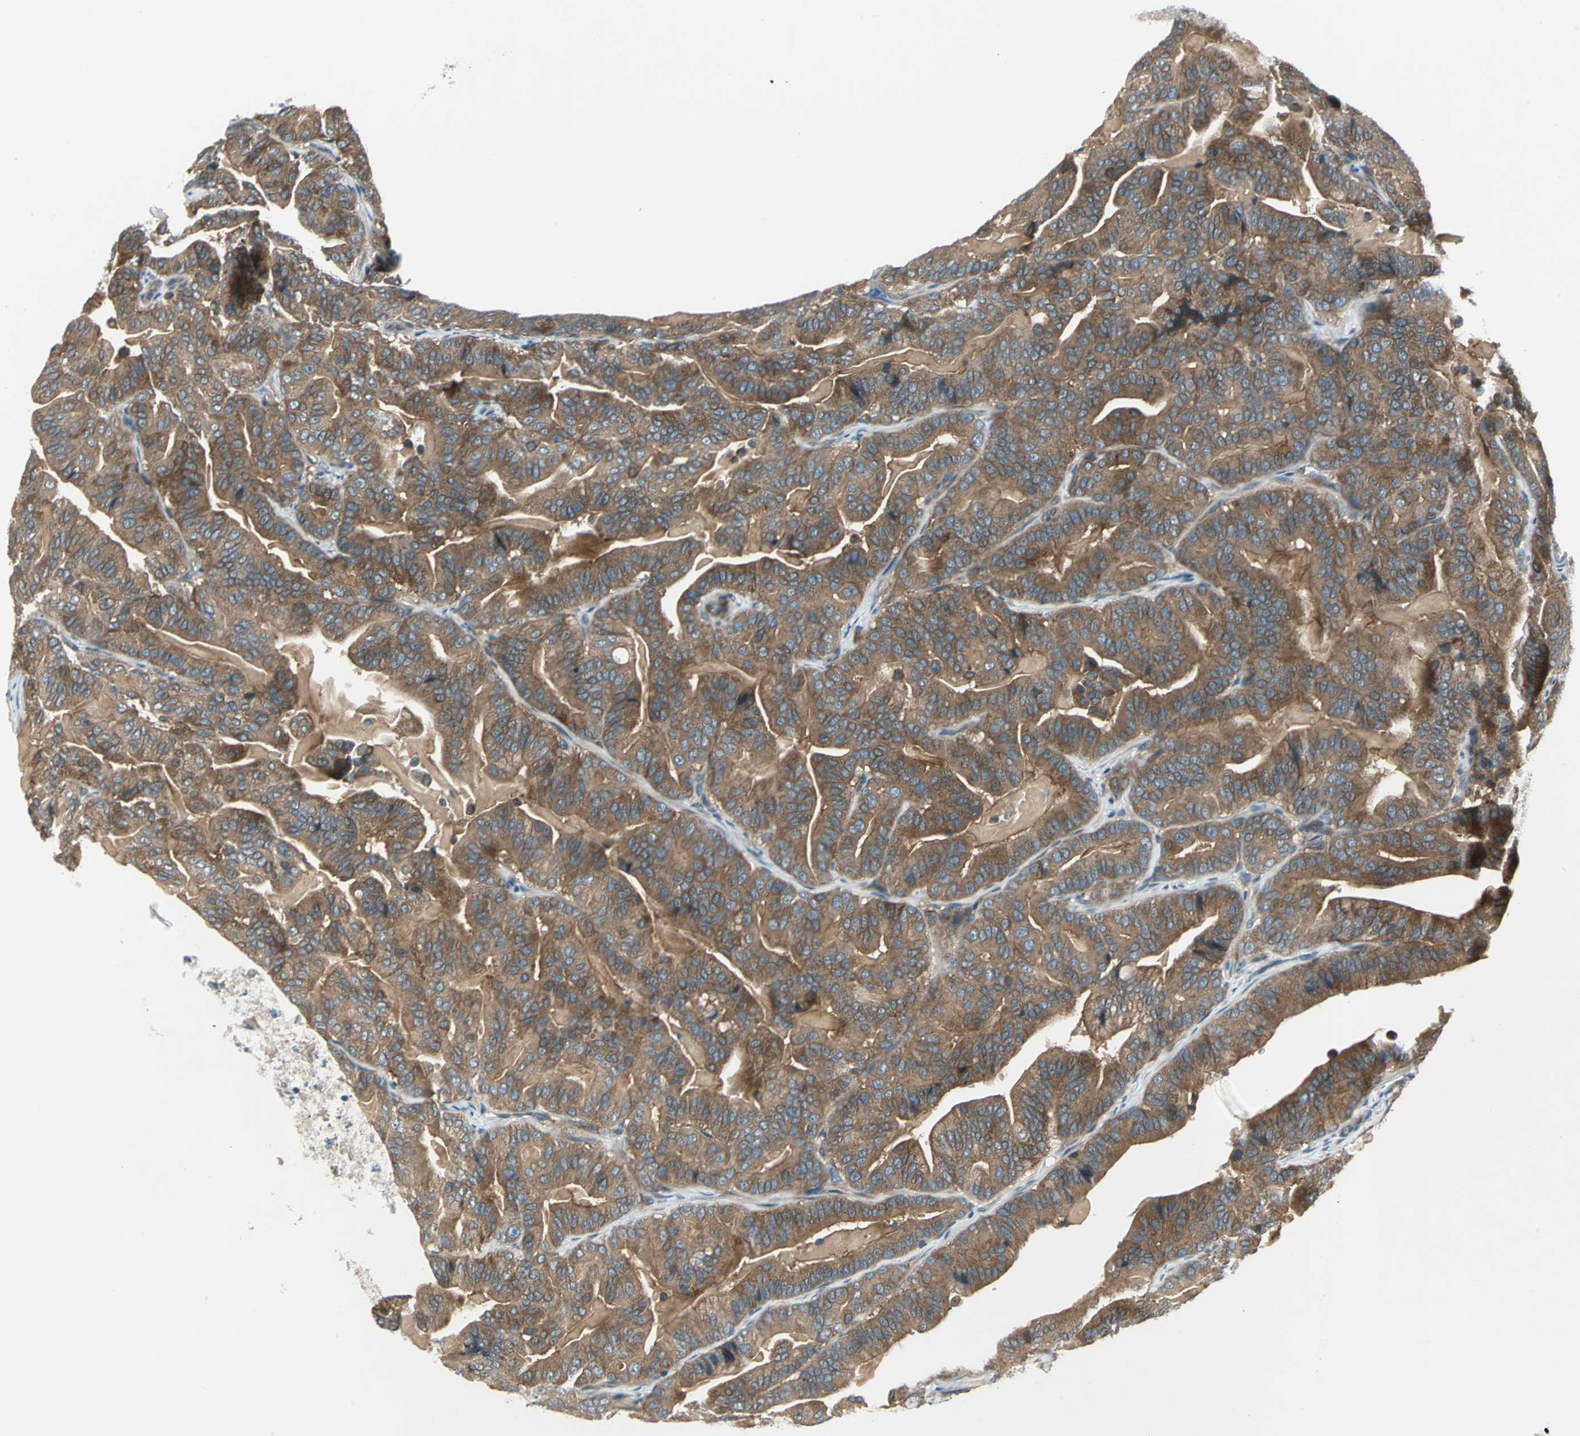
{"staining": {"intensity": "moderate", "quantity": ">75%", "location": "cytoplasmic/membranous"}, "tissue": "pancreatic cancer", "cell_type": "Tumor cells", "image_type": "cancer", "snomed": [{"axis": "morphology", "description": "Adenocarcinoma, NOS"}, {"axis": "topography", "description": "Pancreas"}], "caption": "DAB (3,3'-diaminobenzidine) immunohistochemical staining of human pancreatic adenocarcinoma demonstrates moderate cytoplasmic/membranous protein expression in about >75% of tumor cells.", "gene": "PRKAA1", "patient": {"sex": "male", "age": 63}}